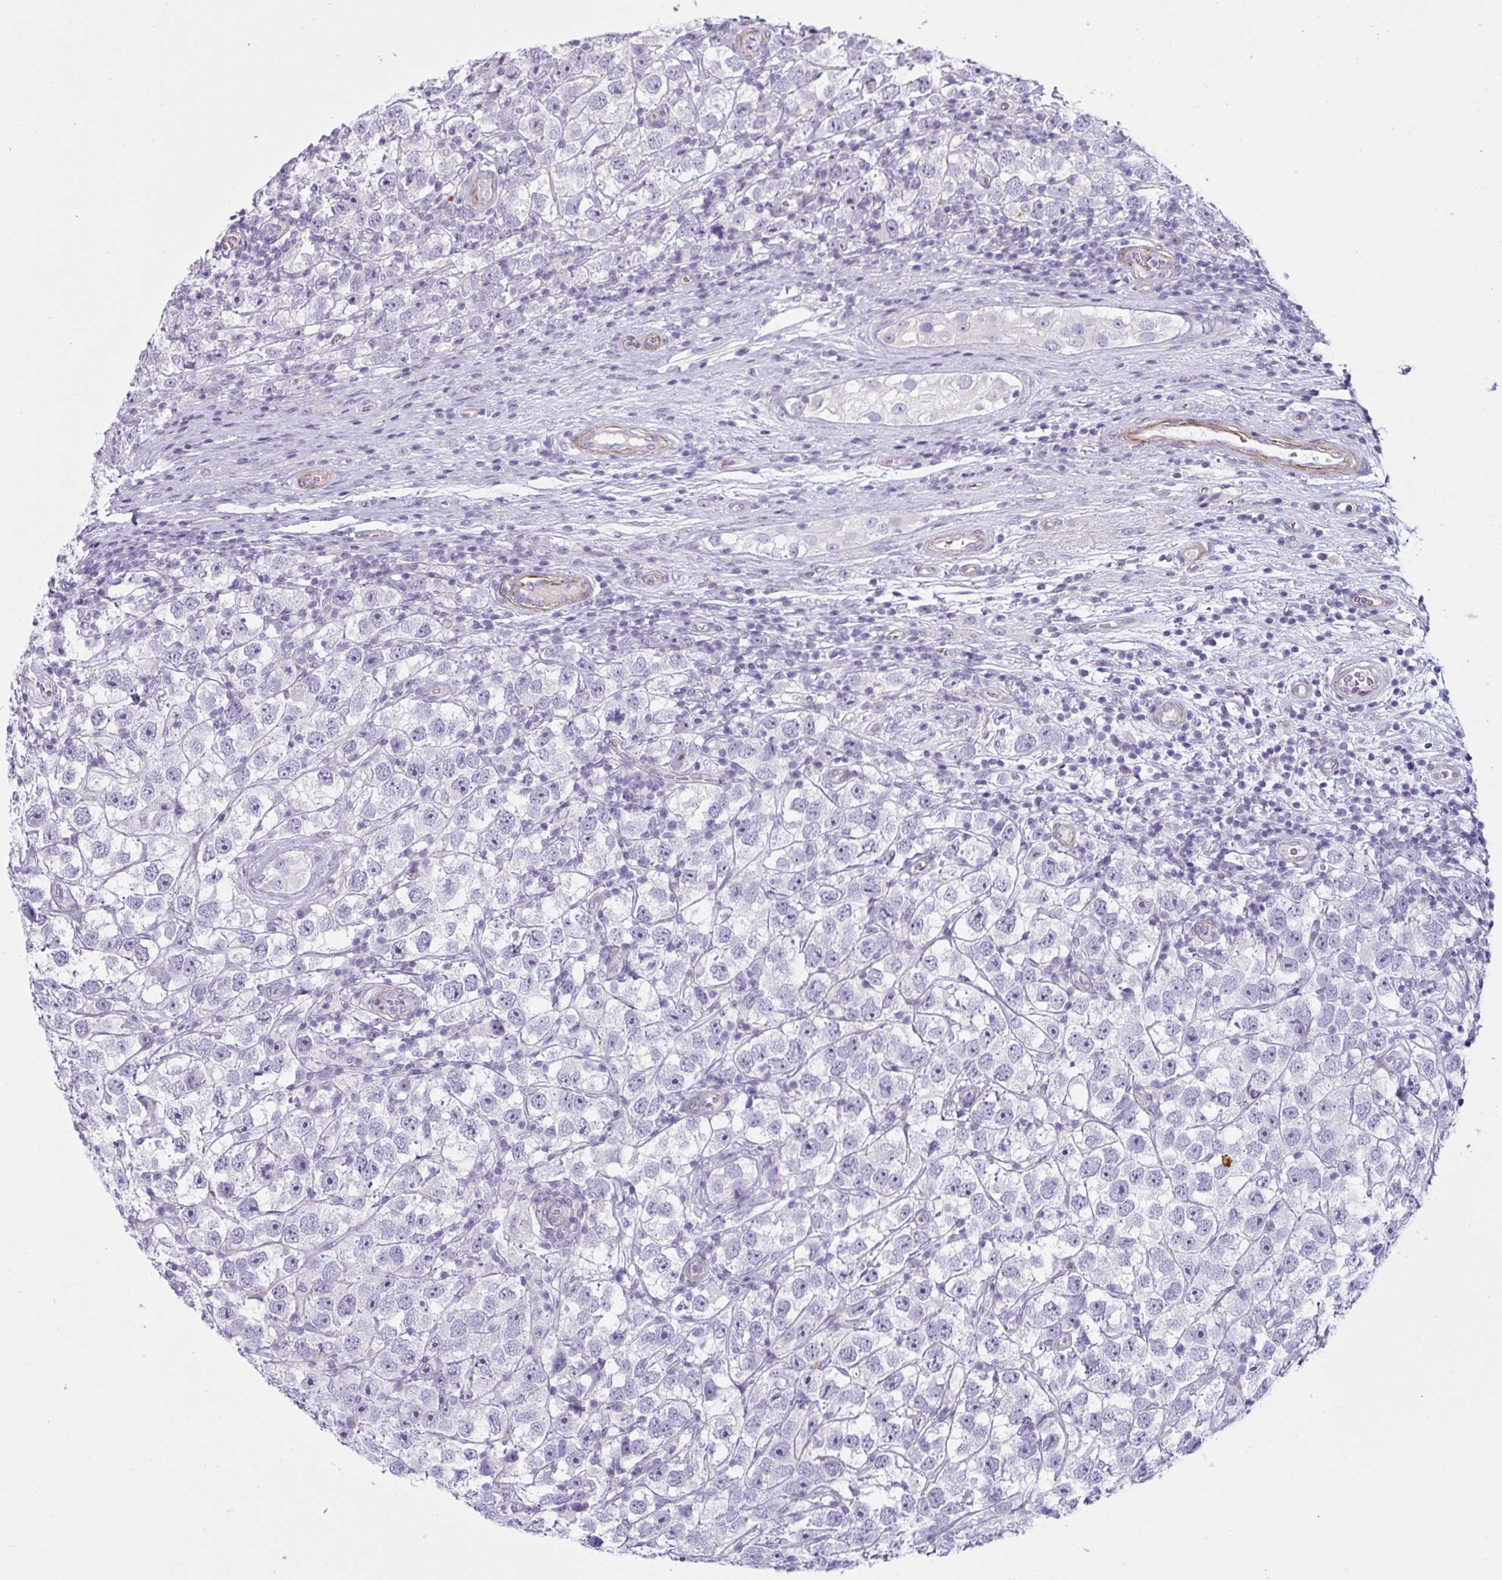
{"staining": {"intensity": "negative", "quantity": "none", "location": "none"}, "tissue": "testis cancer", "cell_type": "Tumor cells", "image_type": "cancer", "snomed": [{"axis": "morphology", "description": "Seminoma, NOS"}, {"axis": "topography", "description": "Testis"}], "caption": "Immunohistochemistry (IHC) micrograph of human testis seminoma stained for a protein (brown), which exhibits no expression in tumor cells. (Stains: DAB (3,3'-diaminobenzidine) immunohistochemistry with hematoxylin counter stain, Microscopy: brightfield microscopy at high magnification).", "gene": "OR5P3", "patient": {"sex": "male", "age": 26}}